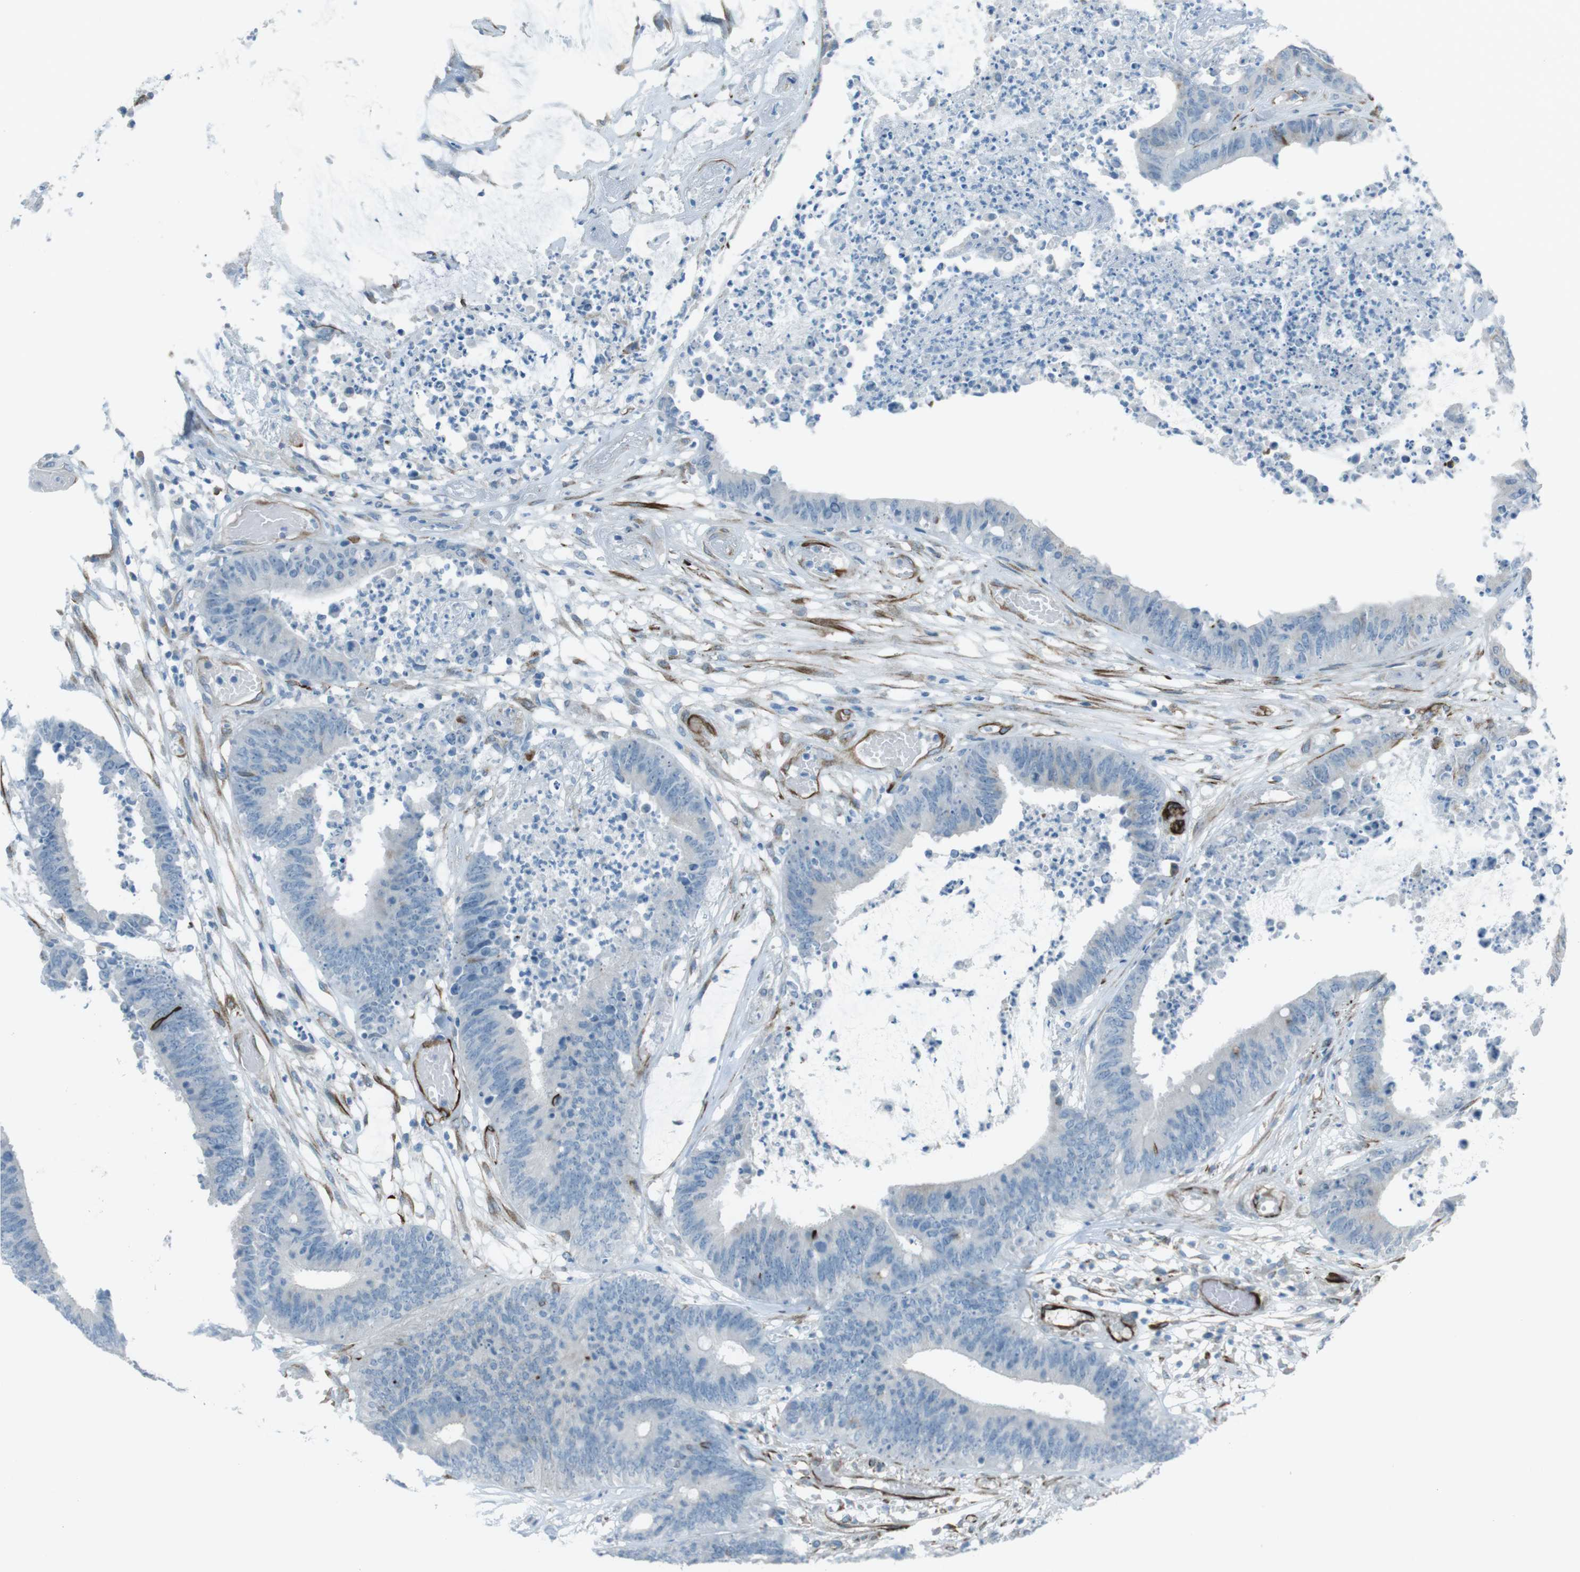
{"staining": {"intensity": "negative", "quantity": "none", "location": "none"}, "tissue": "colorectal cancer", "cell_type": "Tumor cells", "image_type": "cancer", "snomed": [{"axis": "morphology", "description": "Adenocarcinoma, NOS"}, {"axis": "topography", "description": "Rectum"}], "caption": "DAB (3,3'-diaminobenzidine) immunohistochemical staining of colorectal adenocarcinoma shows no significant expression in tumor cells.", "gene": "TUBB2A", "patient": {"sex": "female", "age": 66}}